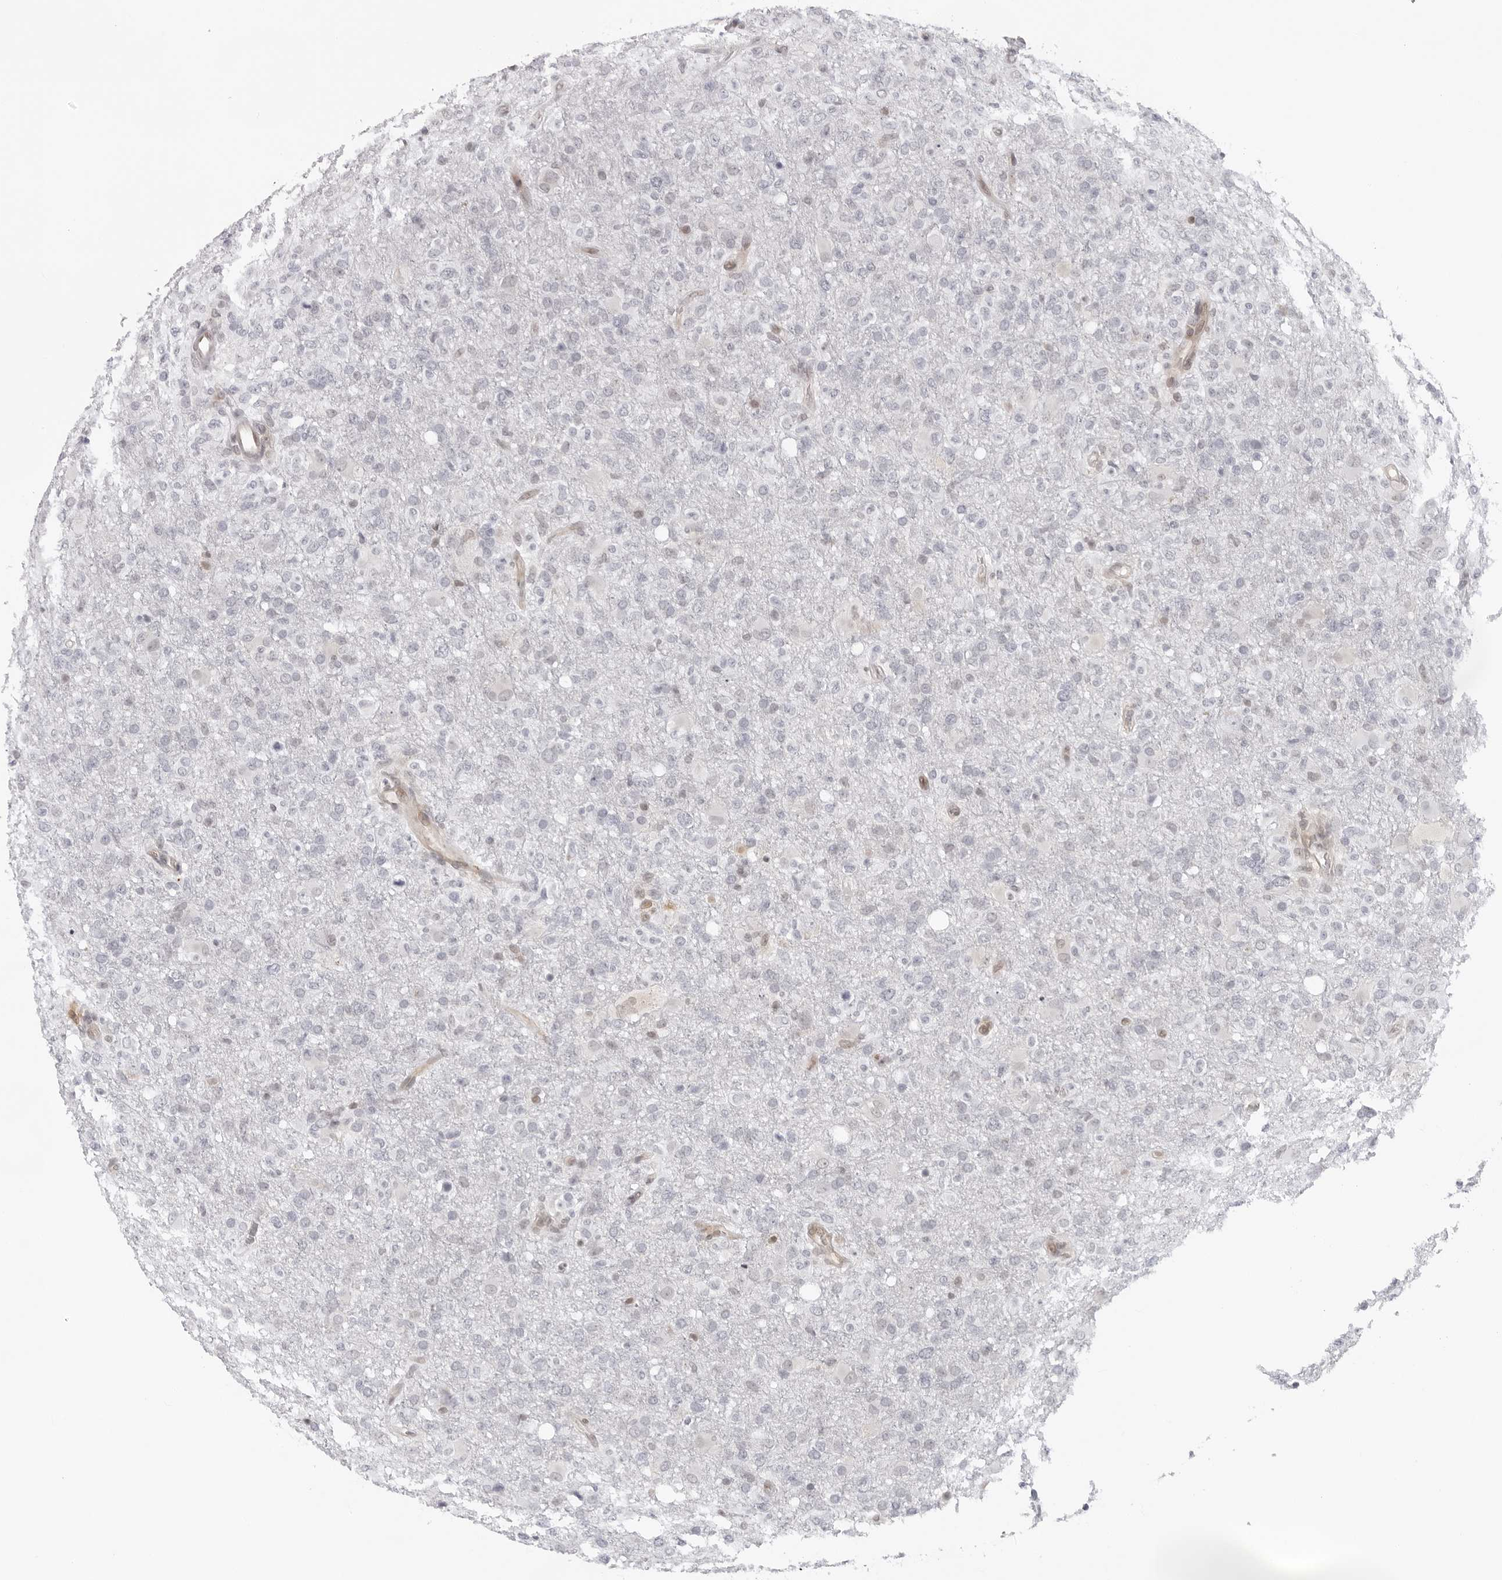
{"staining": {"intensity": "negative", "quantity": "none", "location": "none"}, "tissue": "glioma", "cell_type": "Tumor cells", "image_type": "cancer", "snomed": [{"axis": "morphology", "description": "Glioma, malignant, High grade"}, {"axis": "topography", "description": "Brain"}], "caption": "High power microscopy micrograph of an IHC photomicrograph of malignant high-grade glioma, revealing no significant positivity in tumor cells.", "gene": "CASP7", "patient": {"sex": "female", "age": 57}}